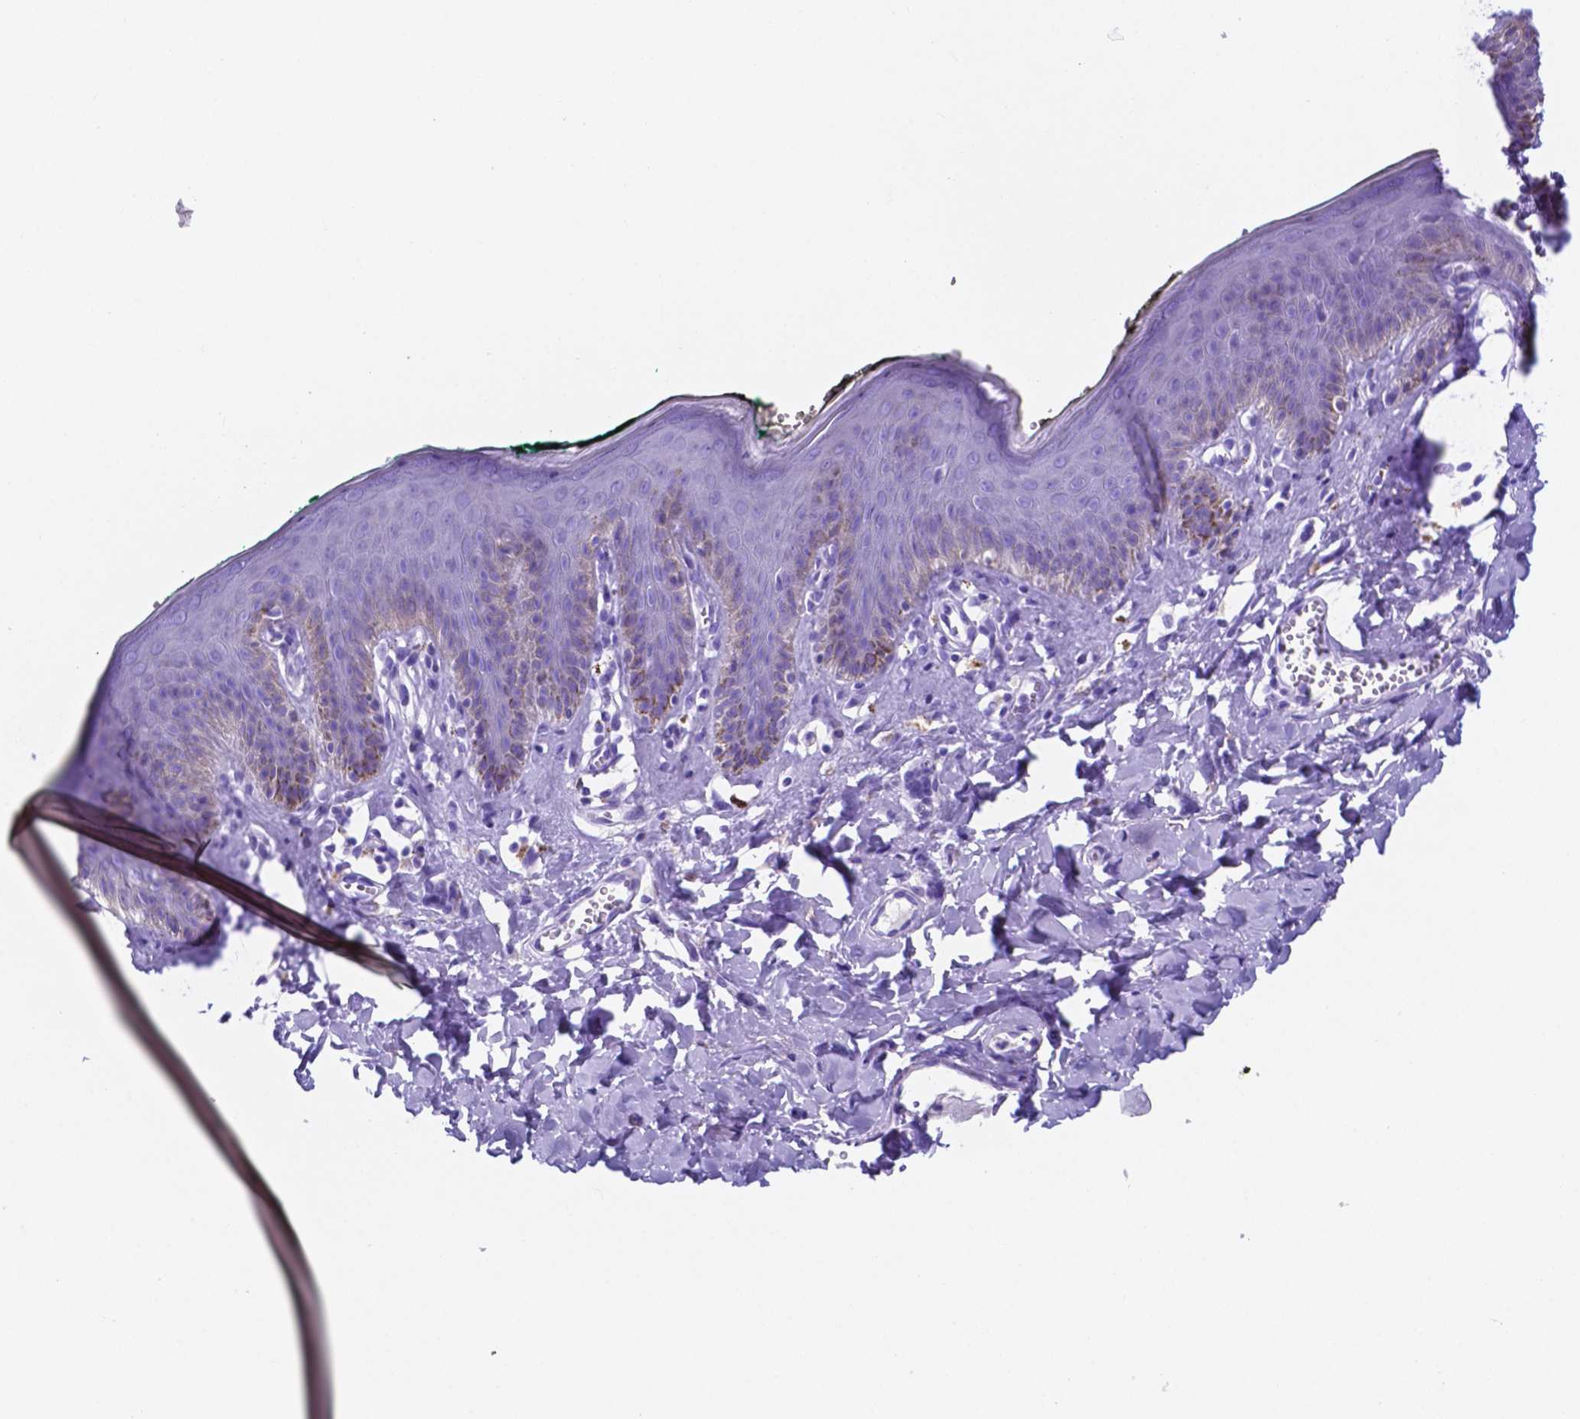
{"staining": {"intensity": "negative", "quantity": "none", "location": "none"}, "tissue": "skin", "cell_type": "Epidermal cells", "image_type": "normal", "snomed": [{"axis": "morphology", "description": "Normal tissue, NOS"}, {"axis": "topography", "description": "Vulva"}, {"axis": "topography", "description": "Peripheral nerve tissue"}], "caption": "High power microscopy histopathology image of an immunohistochemistry image of benign skin, revealing no significant staining in epidermal cells. (DAB immunohistochemistry (IHC), high magnification).", "gene": "DNAAF8", "patient": {"sex": "female", "age": 66}}